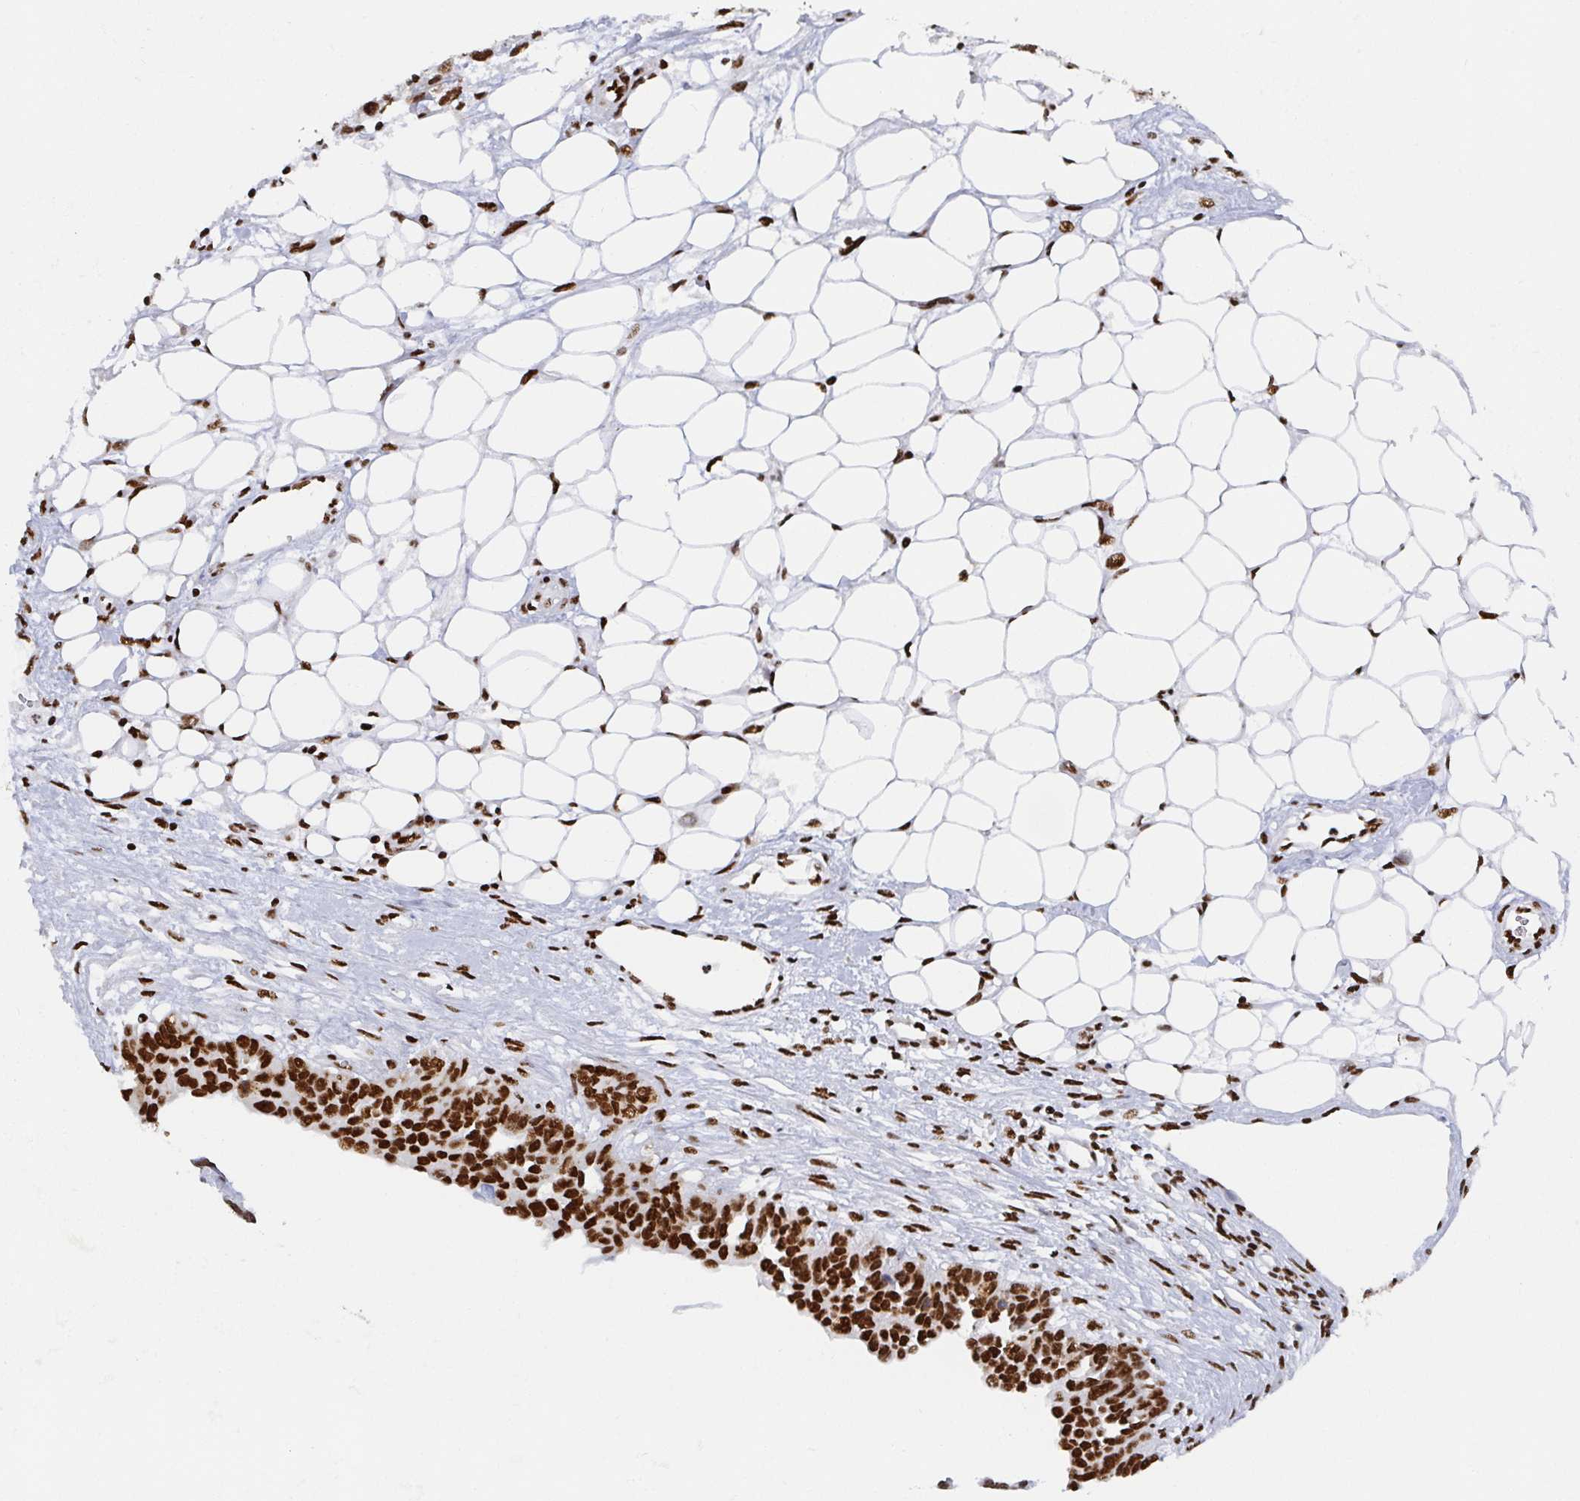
{"staining": {"intensity": "strong", "quantity": ">75%", "location": "nuclear"}, "tissue": "ovarian cancer", "cell_type": "Tumor cells", "image_type": "cancer", "snomed": [{"axis": "morphology", "description": "Cystadenocarcinoma, serous, NOS"}, {"axis": "topography", "description": "Ovary"}], "caption": "A histopathology image of human ovarian cancer stained for a protein shows strong nuclear brown staining in tumor cells.", "gene": "EWSR1", "patient": {"sex": "female", "age": 76}}